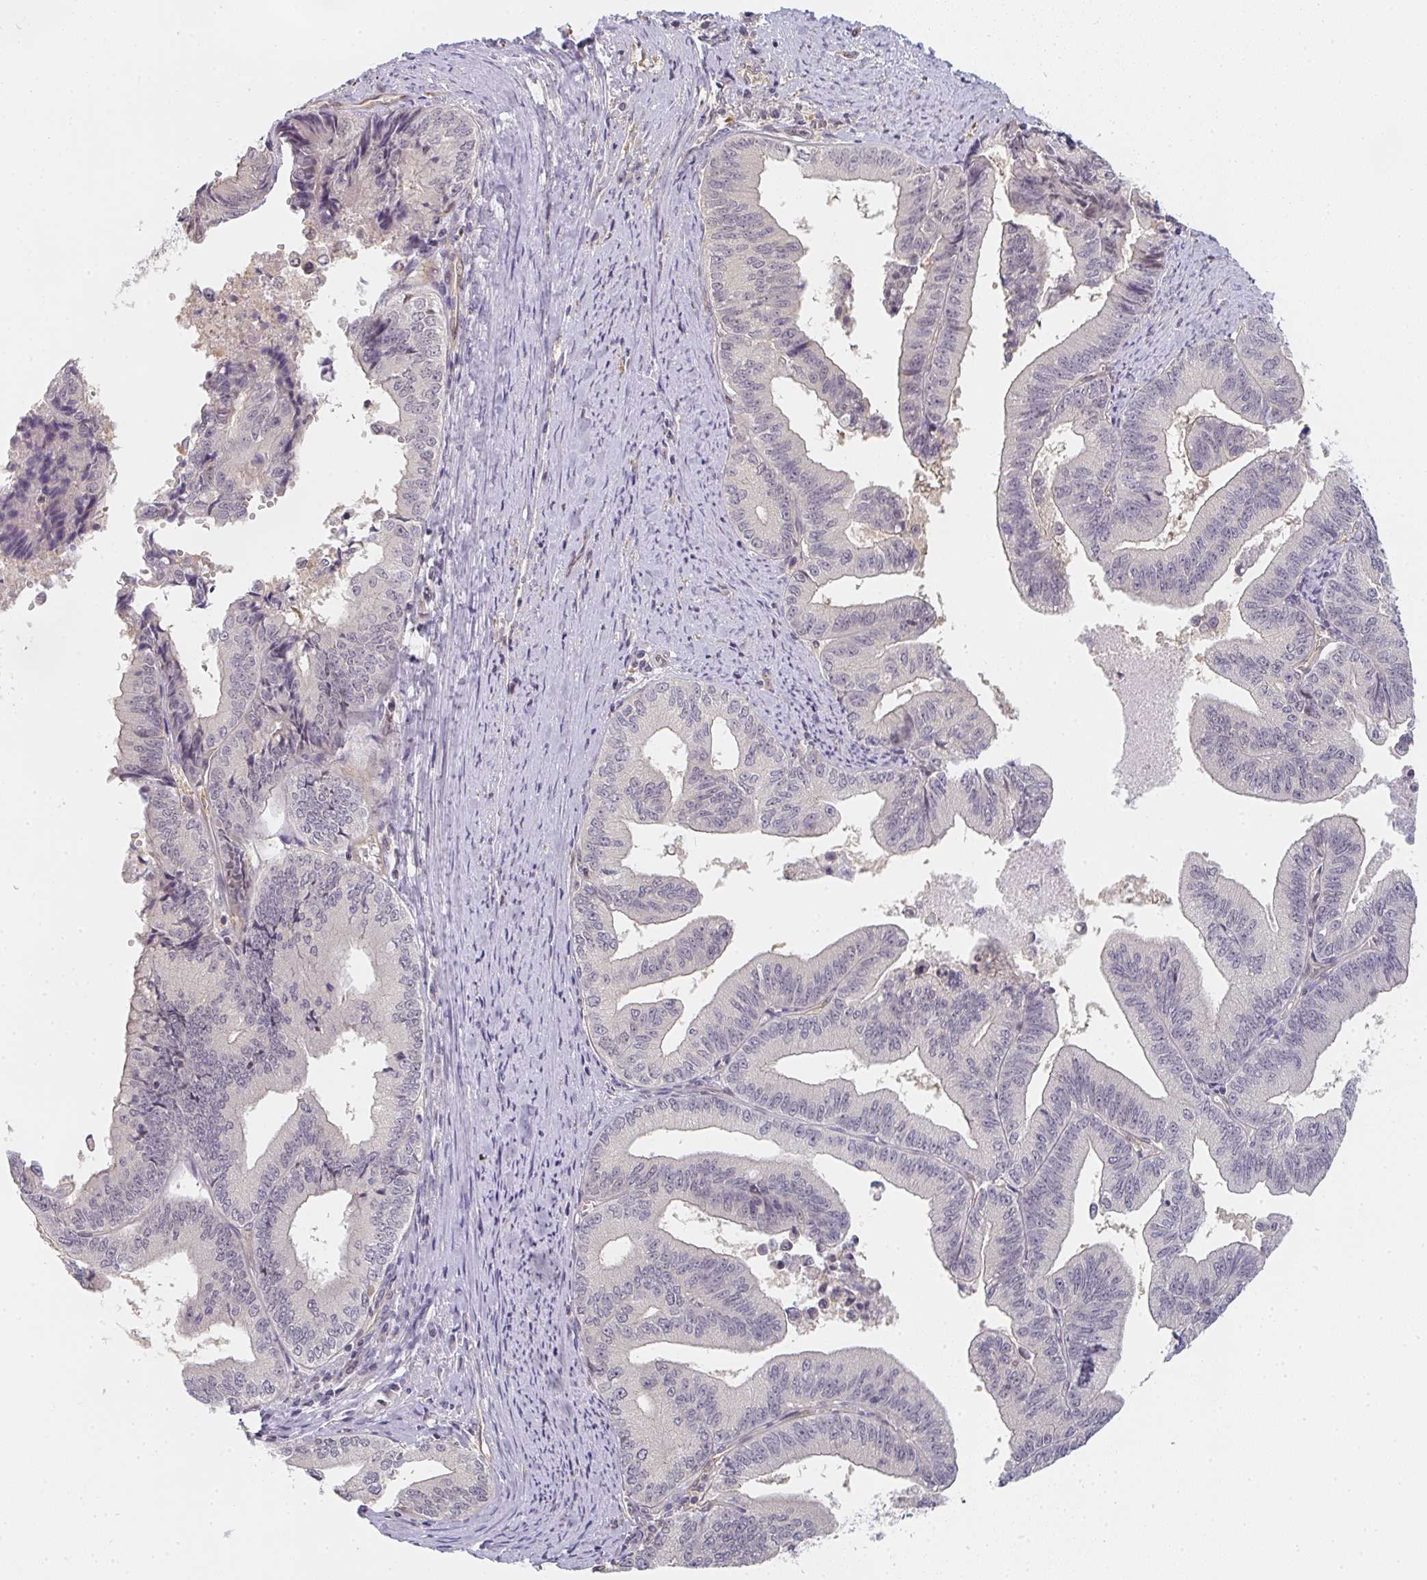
{"staining": {"intensity": "negative", "quantity": "none", "location": "none"}, "tissue": "endometrial cancer", "cell_type": "Tumor cells", "image_type": "cancer", "snomed": [{"axis": "morphology", "description": "Adenocarcinoma, NOS"}, {"axis": "topography", "description": "Endometrium"}], "caption": "Endometrial cancer was stained to show a protein in brown. There is no significant expression in tumor cells.", "gene": "GSDMB", "patient": {"sex": "female", "age": 65}}